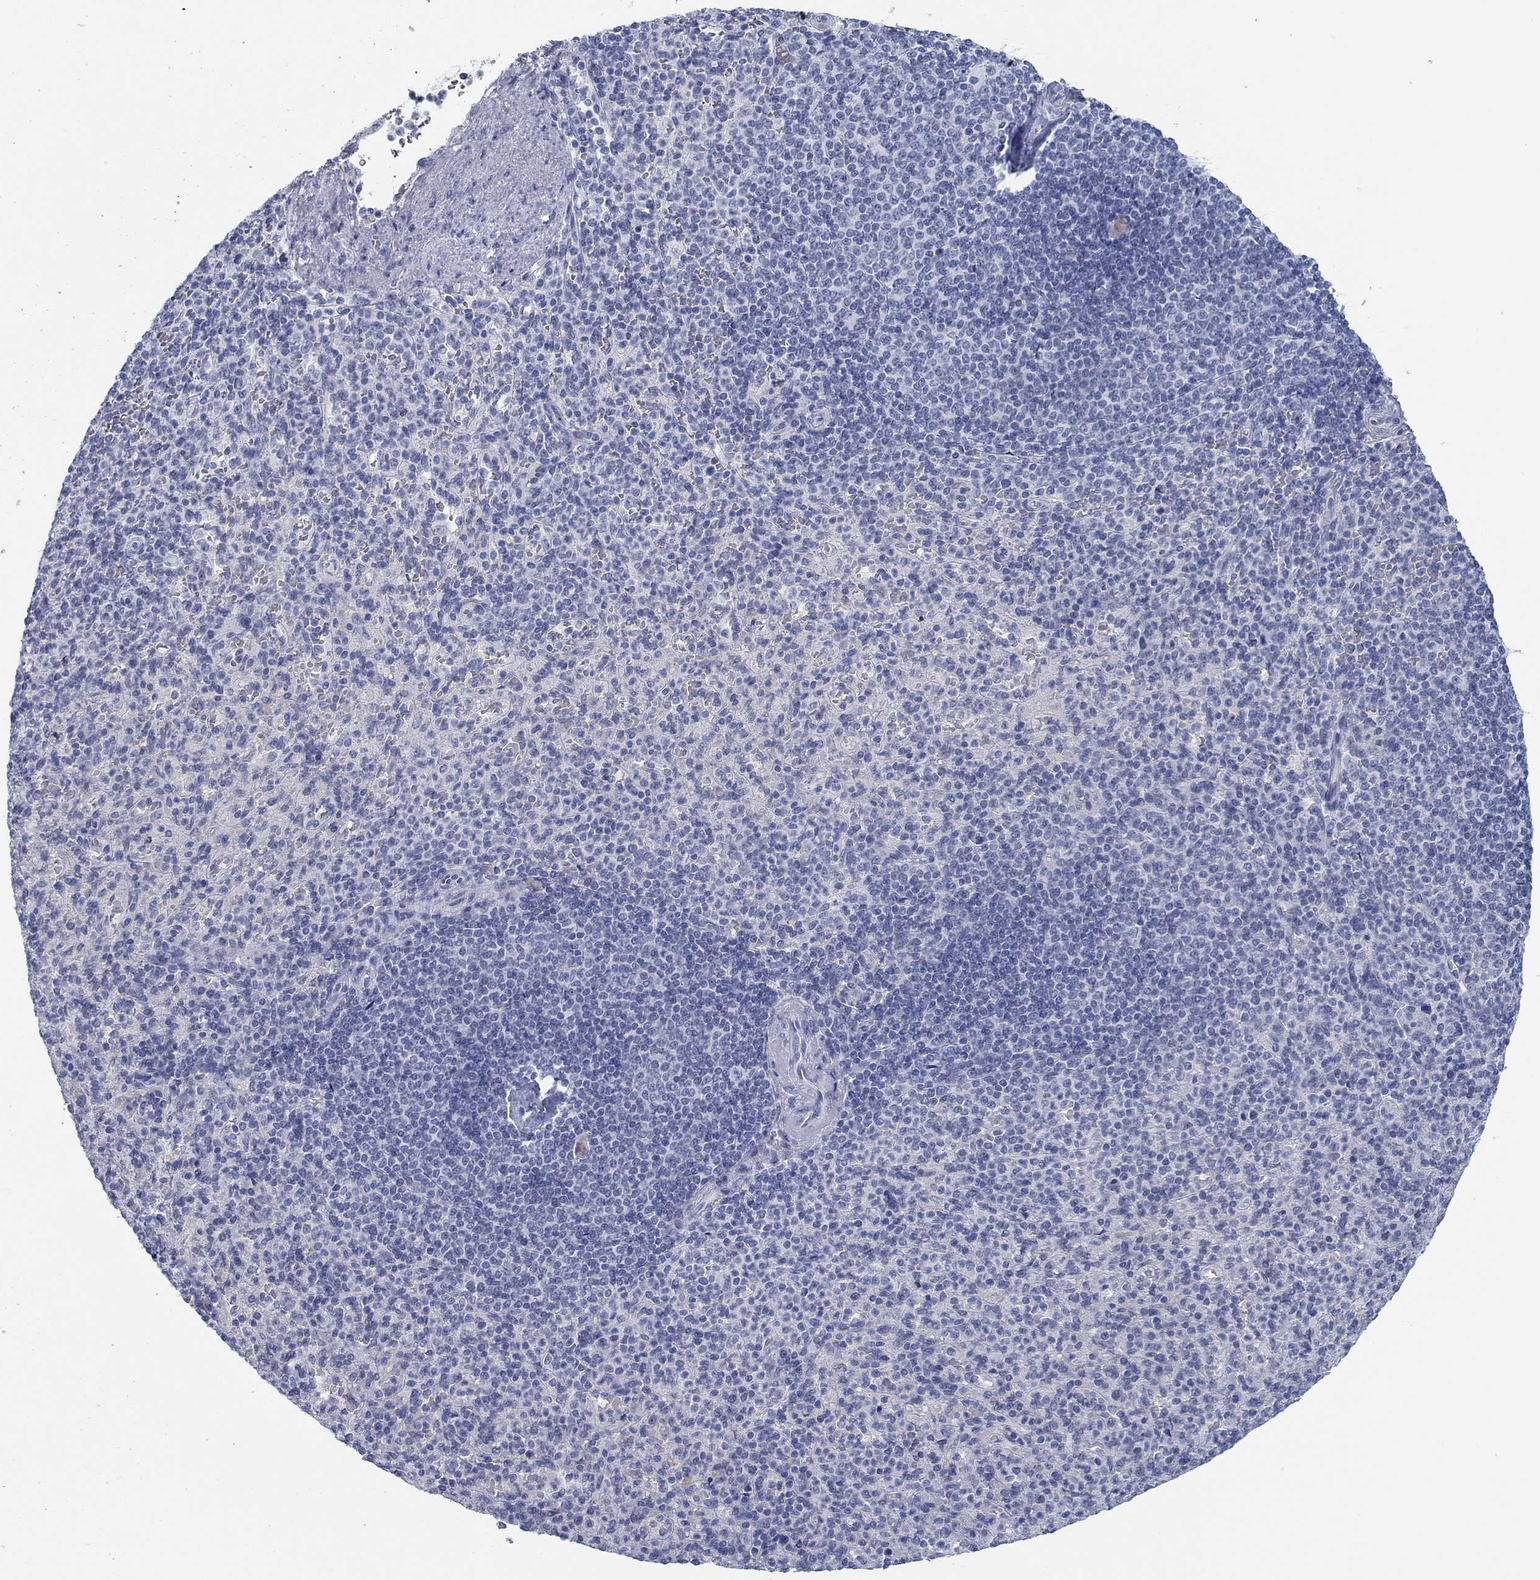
{"staining": {"intensity": "negative", "quantity": "none", "location": "none"}, "tissue": "spleen", "cell_type": "Cells in red pulp", "image_type": "normal", "snomed": [{"axis": "morphology", "description": "Normal tissue, NOS"}, {"axis": "topography", "description": "Spleen"}], "caption": "High magnification brightfield microscopy of unremarkable spleen stained with DAB (3,3'-diaminobenzidine) (brown) and counterstained with hematoxylin (blue): cells in red pulp show no significant expression. (IHC, brightfield microscopy, high magnification).", "gene": "DNAL1", "patient": {"sex": "female", "age": 74}}